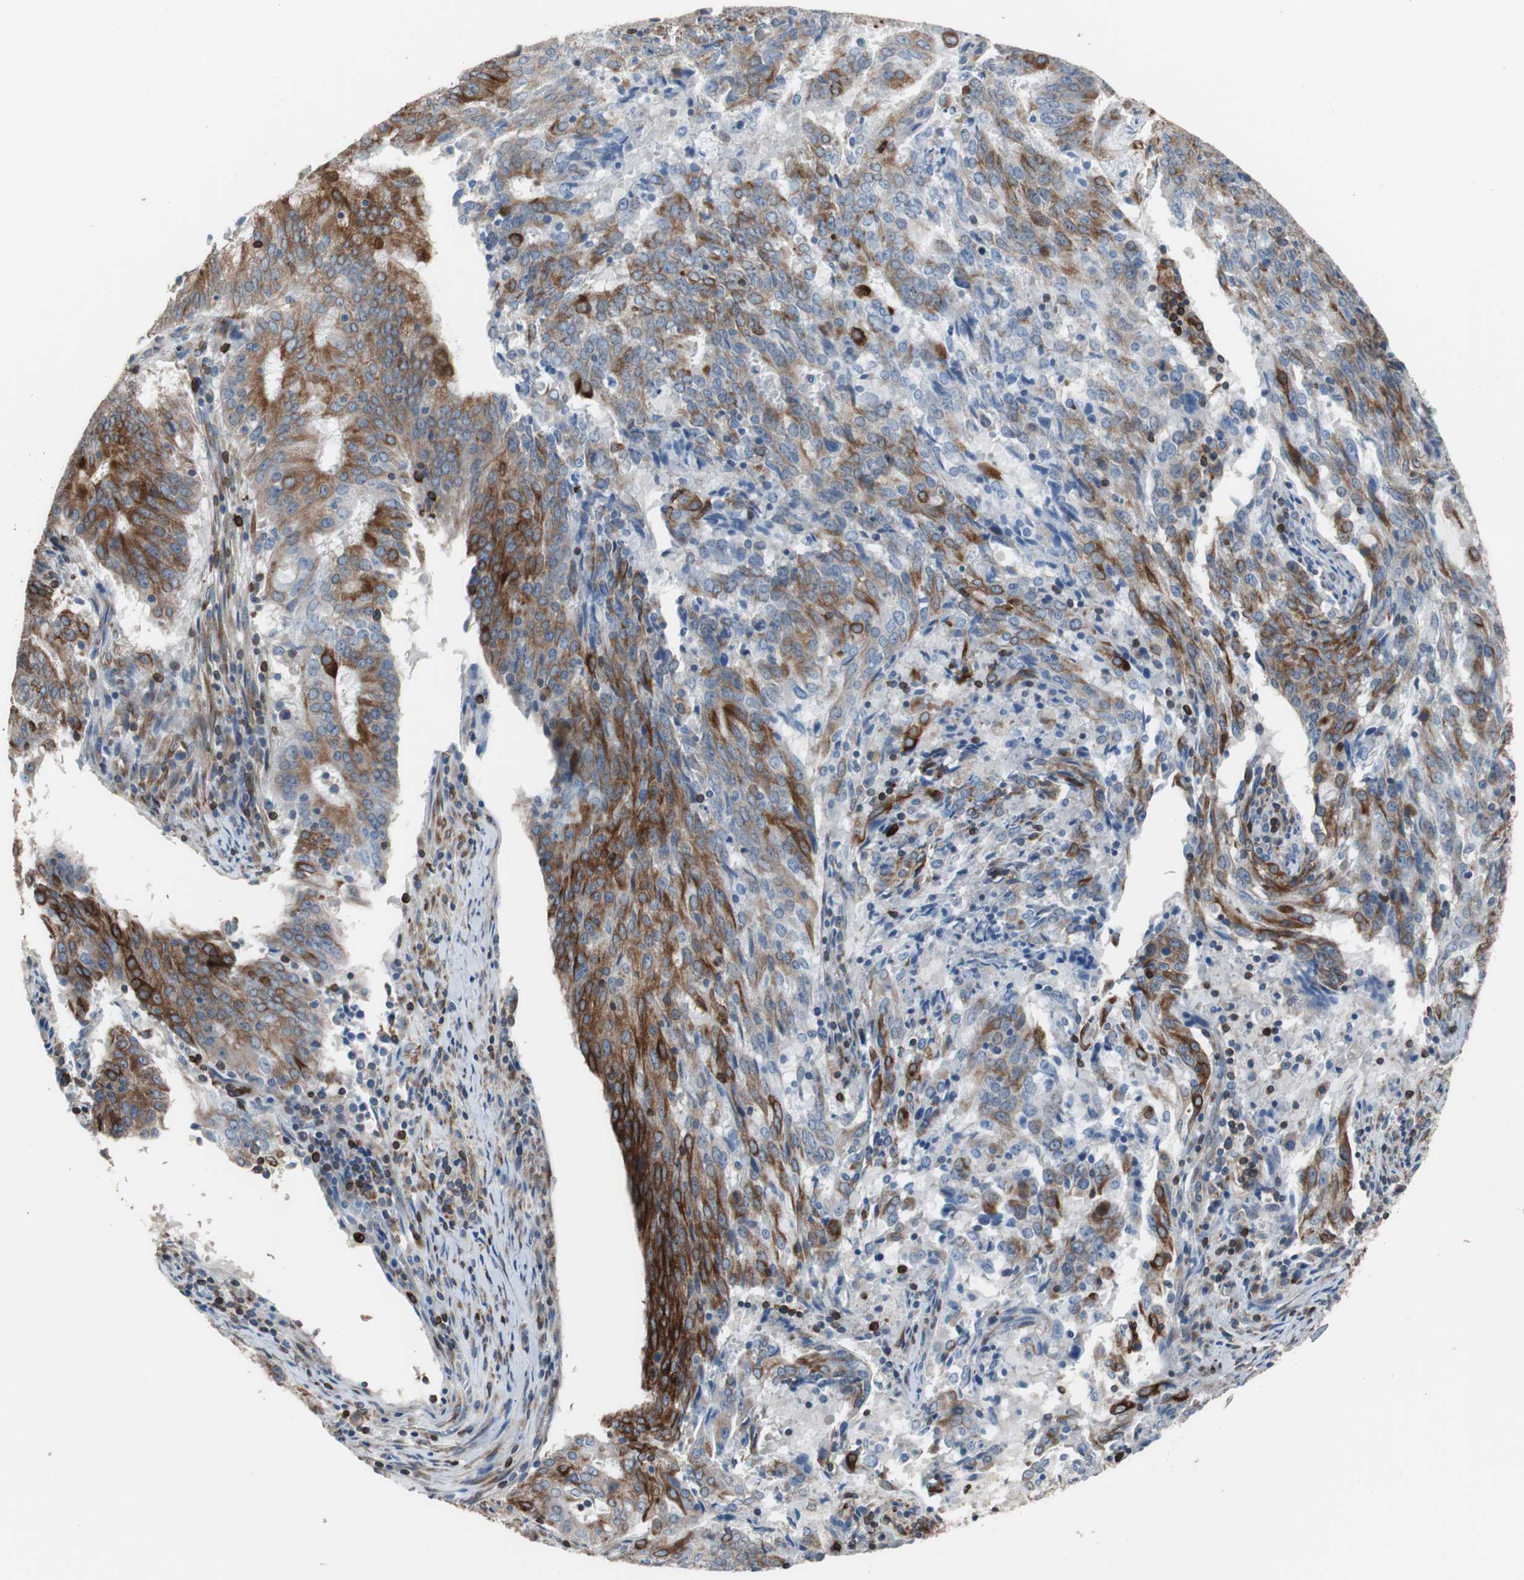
{"staining": {"intensity": "strong", "quantity": ">75%", "location": "cytoplasmic/membranous"}, "tissue": "cervical cancer", "cell_type": "Tumor cells", "image_type": "cancer", "snomed": [{"axis": "morphology", "description": "Adenocarcinoma, NOS"}, {"axis": "topography", "description": "Cervix"}], "caption": "An image of cervical cancer stained for a protein exhibits strong cytoplasmic/membranous brown staining in tumor cells. The staining was performed using DAB to visualize the protein expression in brown, while the nuclei were stained in blue with hematoxylin (Magnification: 20x).", "gene": "PBXIP1", "patient": {"sex": "female", "age": 44}}